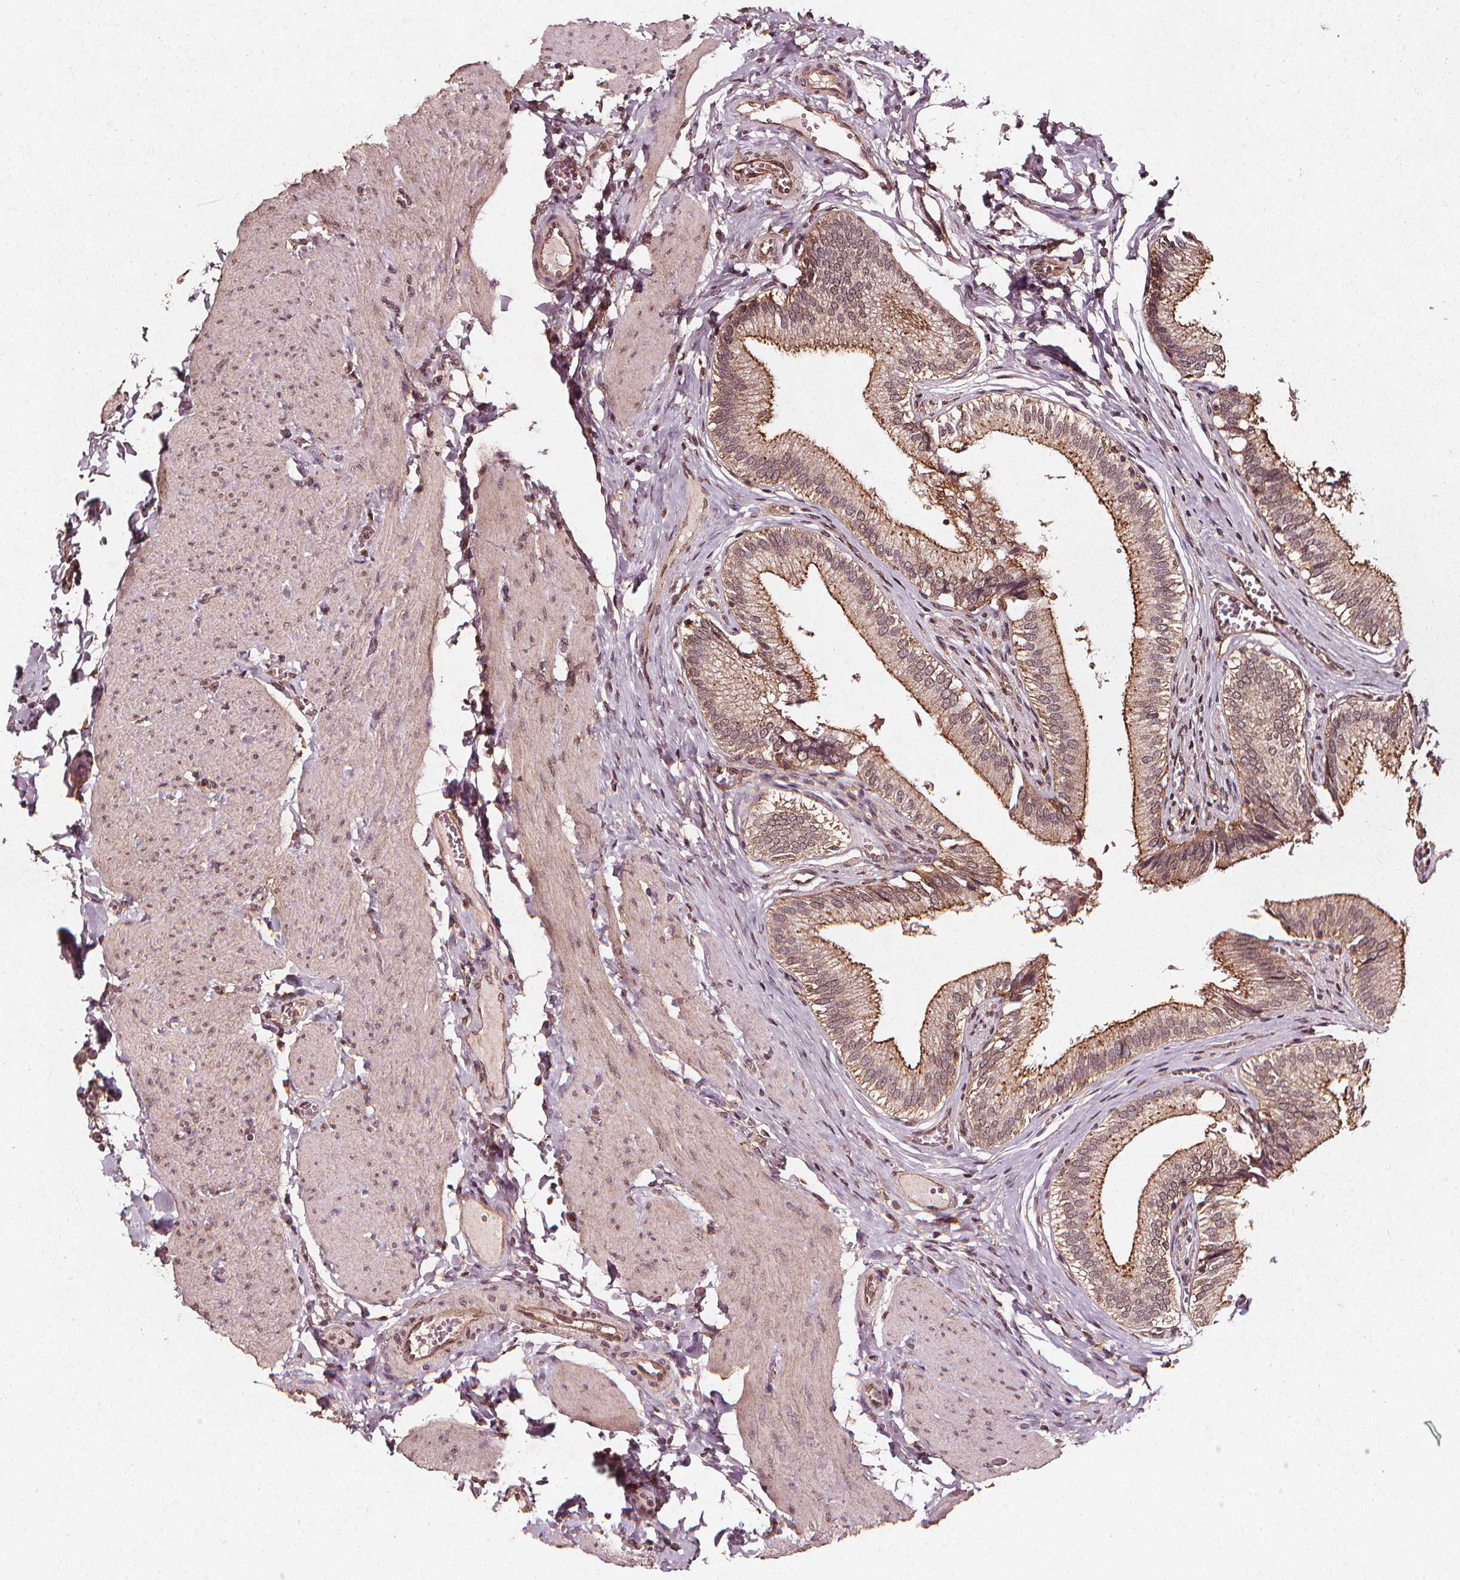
{"staining": {"intensity": "moderate", "quantity": ">75%", "location": "cytoplasmic/membranous"}, "tissue": "gallbladder", "cell_type": "Glandular cells", "image_type": "normal", "snomed": [{"axis": "morphology", "description": "Normal tissue, NOS"}, {"axis": "topography", "description": "Gallbladder"}, {"axis": "topography", "description": "Peripheral nerve tissue"}], "caption": "Immunohistochemistry (IHC) histopathology image of benign gallbladder: human gallbladder stained using IHC reveals medium levels of moderate protein expression localized specifically in the cytoplasmic/membranous of glandular cells, appearing as a cytoplasmic/membranous brown color.", "gene": "ABCA1", "patient": {"sex": "male", "age": 17}}